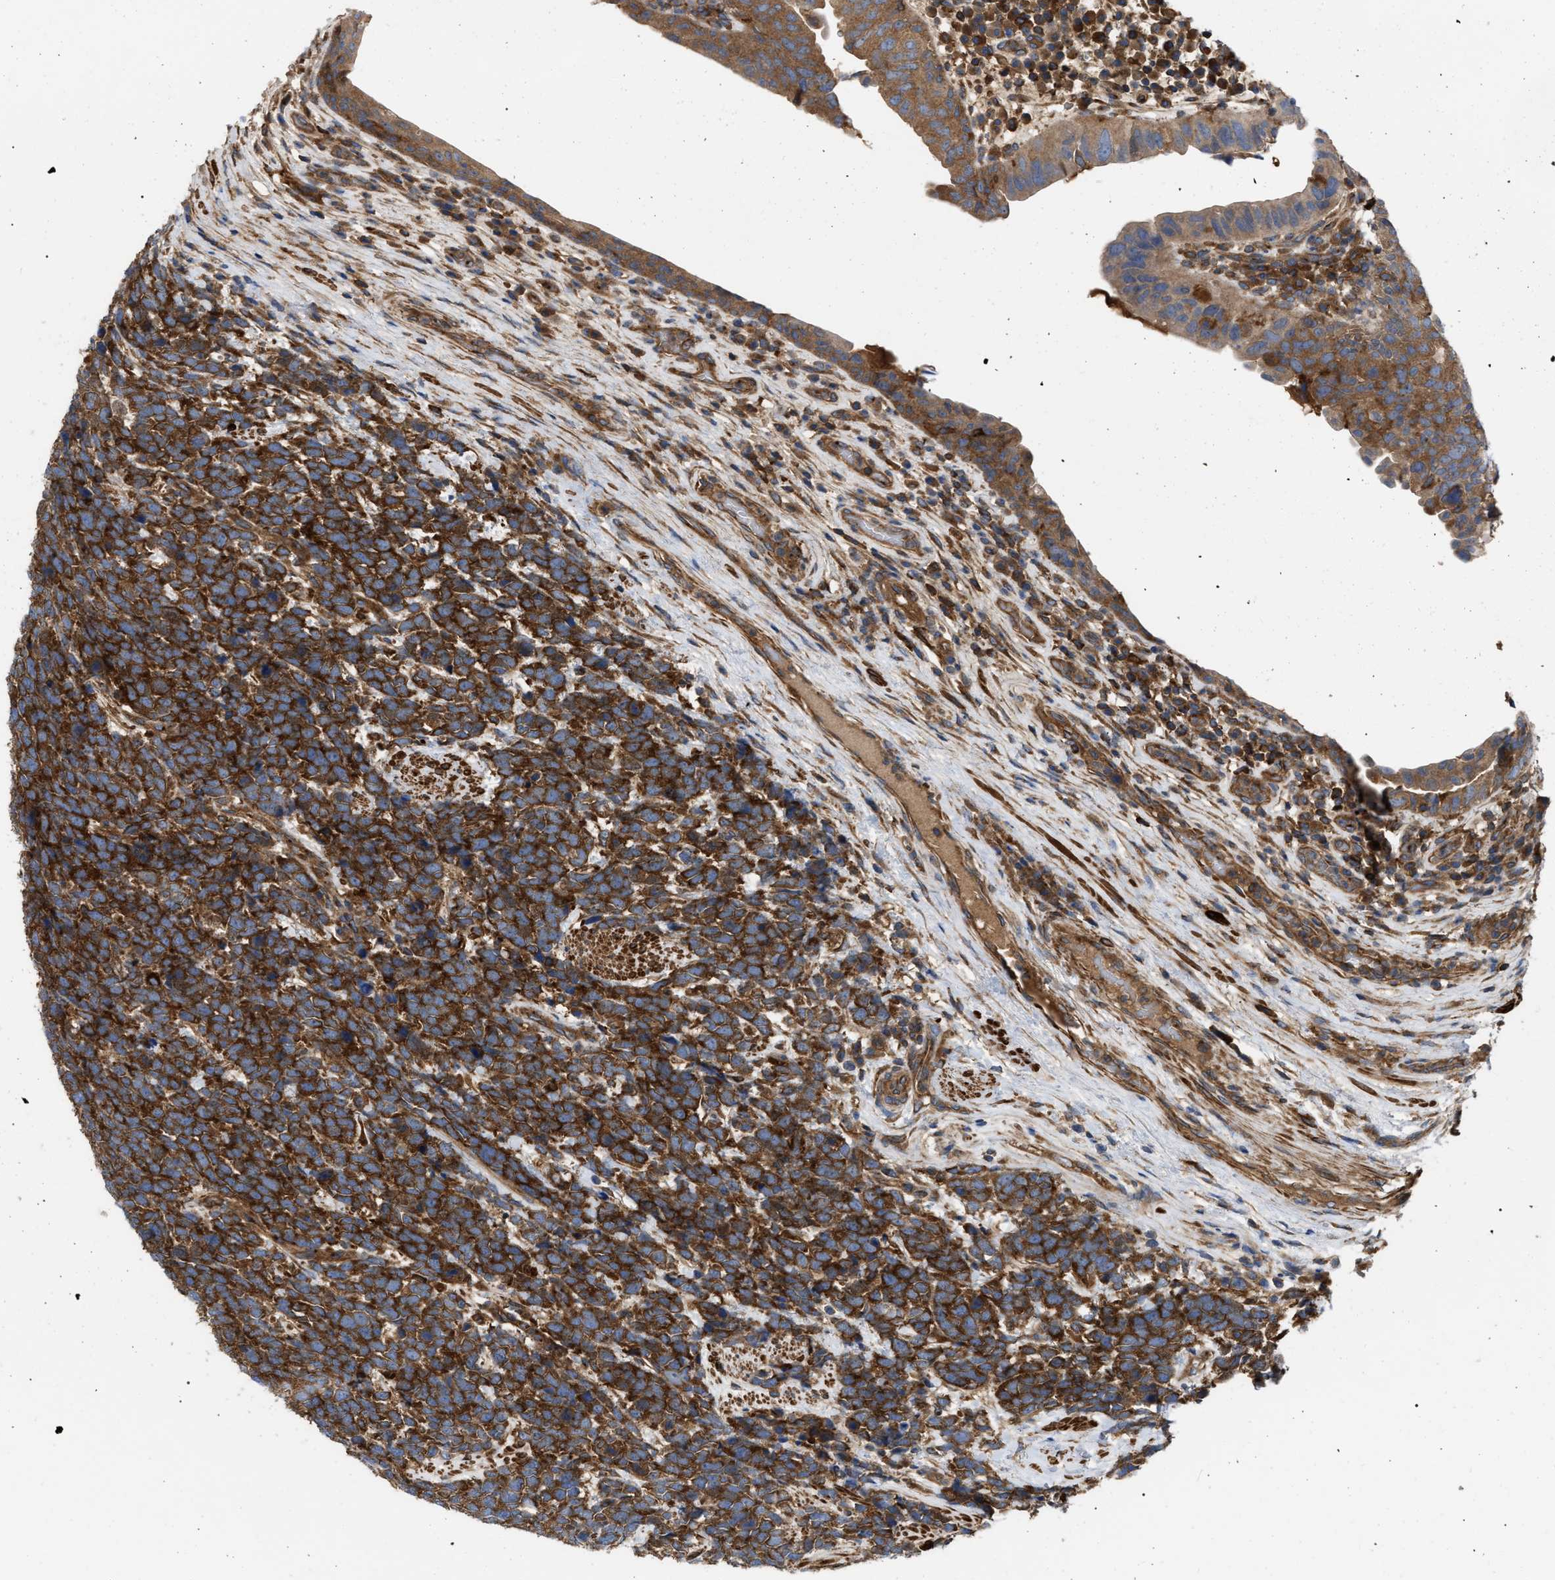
{"staining": {"intensity": "strong", "quantity": ">75%", "location": "cytoplasmic/membranous"}, "tissue": "urothelial cancer", "cell_type": "Tumor cells", "image_type": "cancer", "snomed": [{"axis": "morphology", "description": "Urothelial carcinoma, High grade"}, {"axis": "topography", "description": "Urinary bladder"}], "caption": "High-grade urothelial carcinoma stained with a brown dye exhibits strong cytoplasmic/membranous positive positivity in approximately >75% of tumor cells.", "gene": "RABEP1", "patient": {"sex": "female", "age": 82}}